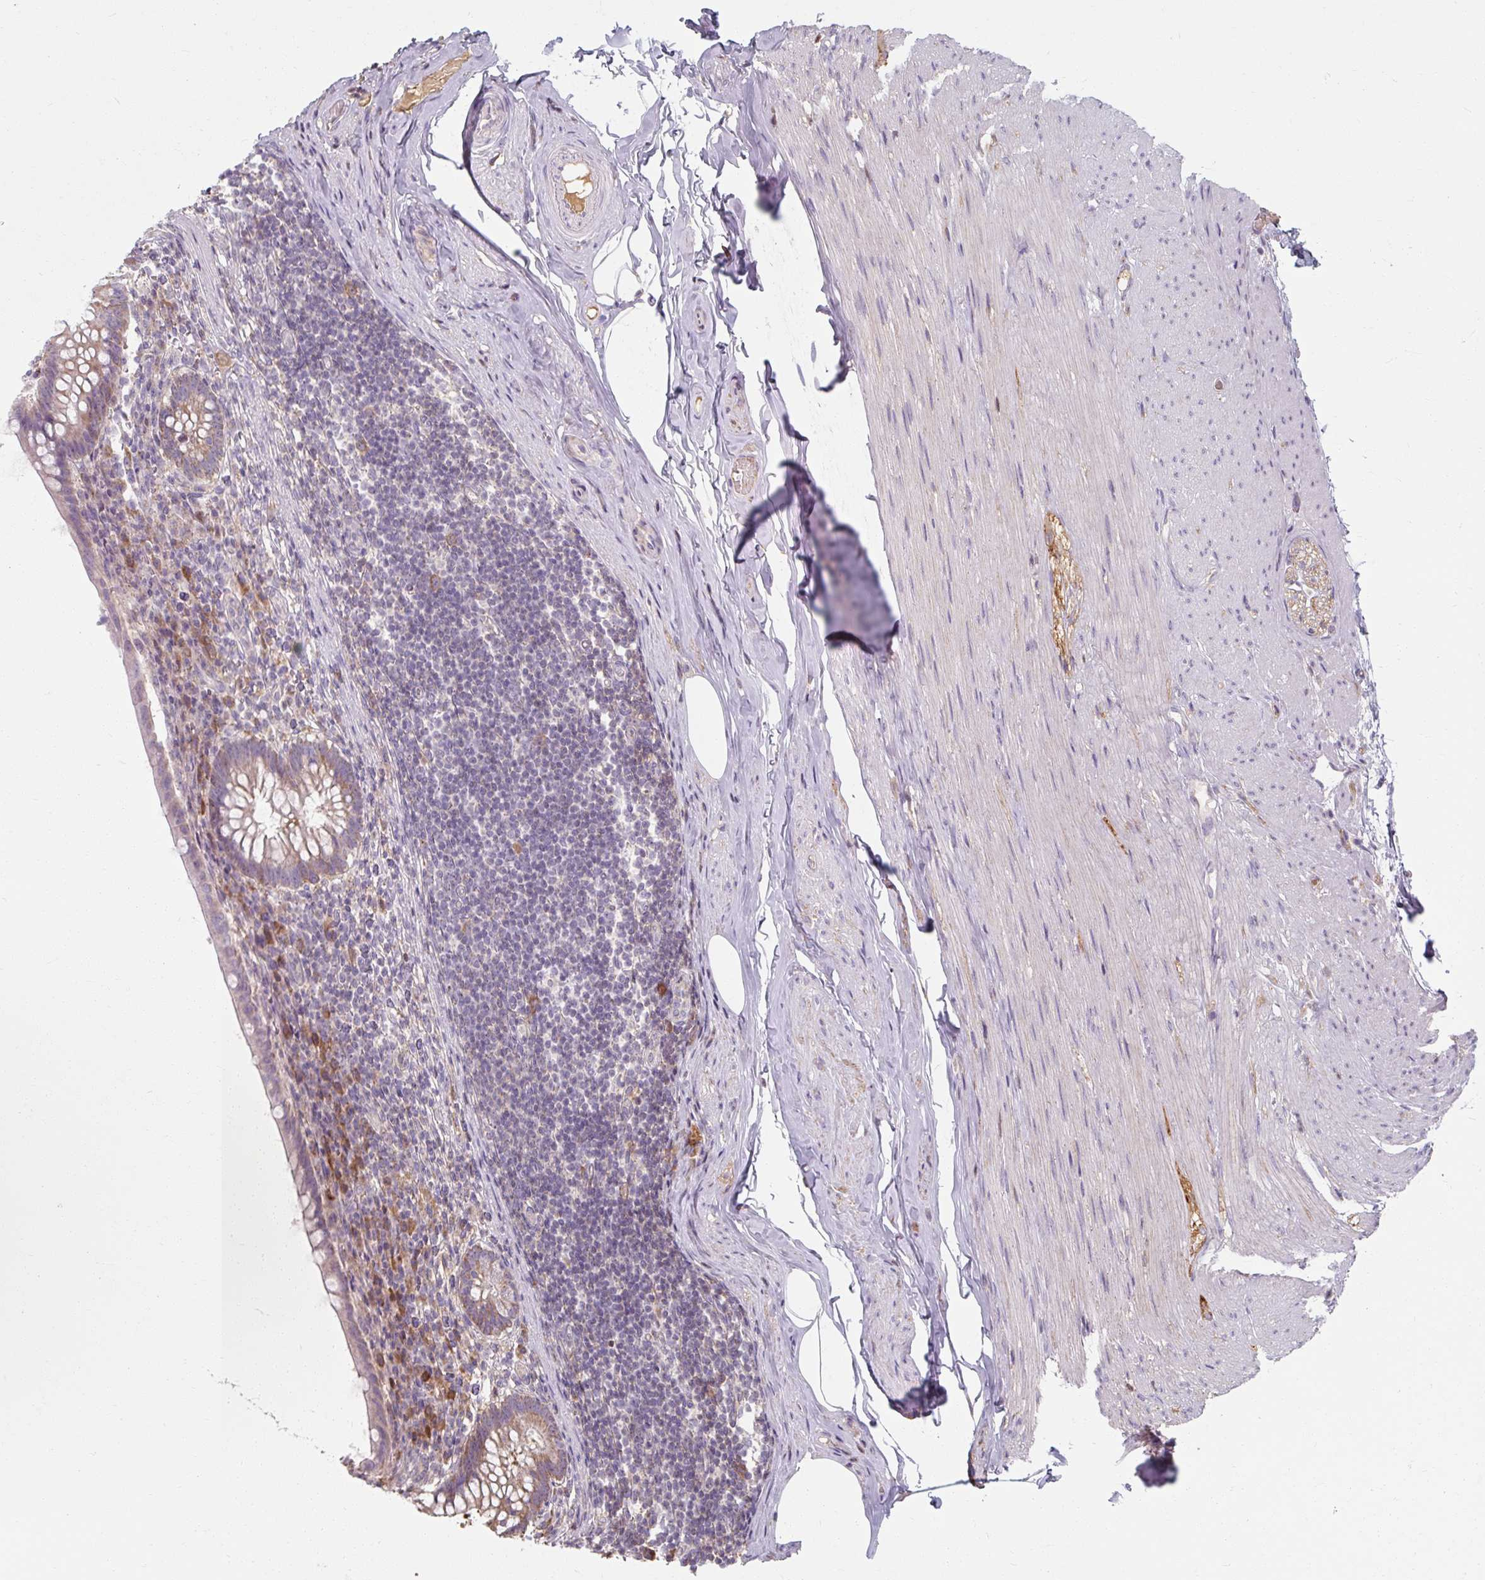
{"staining": {"intensity": "moderate", "quantity": "25%-75%", "location": "cytoplasmic/membranous"}, "tissue": "appendix", "cell_type": "Glandular cells", "image_type": "normal", "snomed": [{"axis": "morphology", "description": "Normal tissue, NOS"}, {"axis": "topography", "description": "Appendix"}], "caption": "The photomicrograph exhibits staining of benign appendix, revealing moderate cytoplasmic/membranous protein positivity (brown color) within glandular cells.", "gene": "TSEN54", "patient": {"sex": "female", "age": 56}}